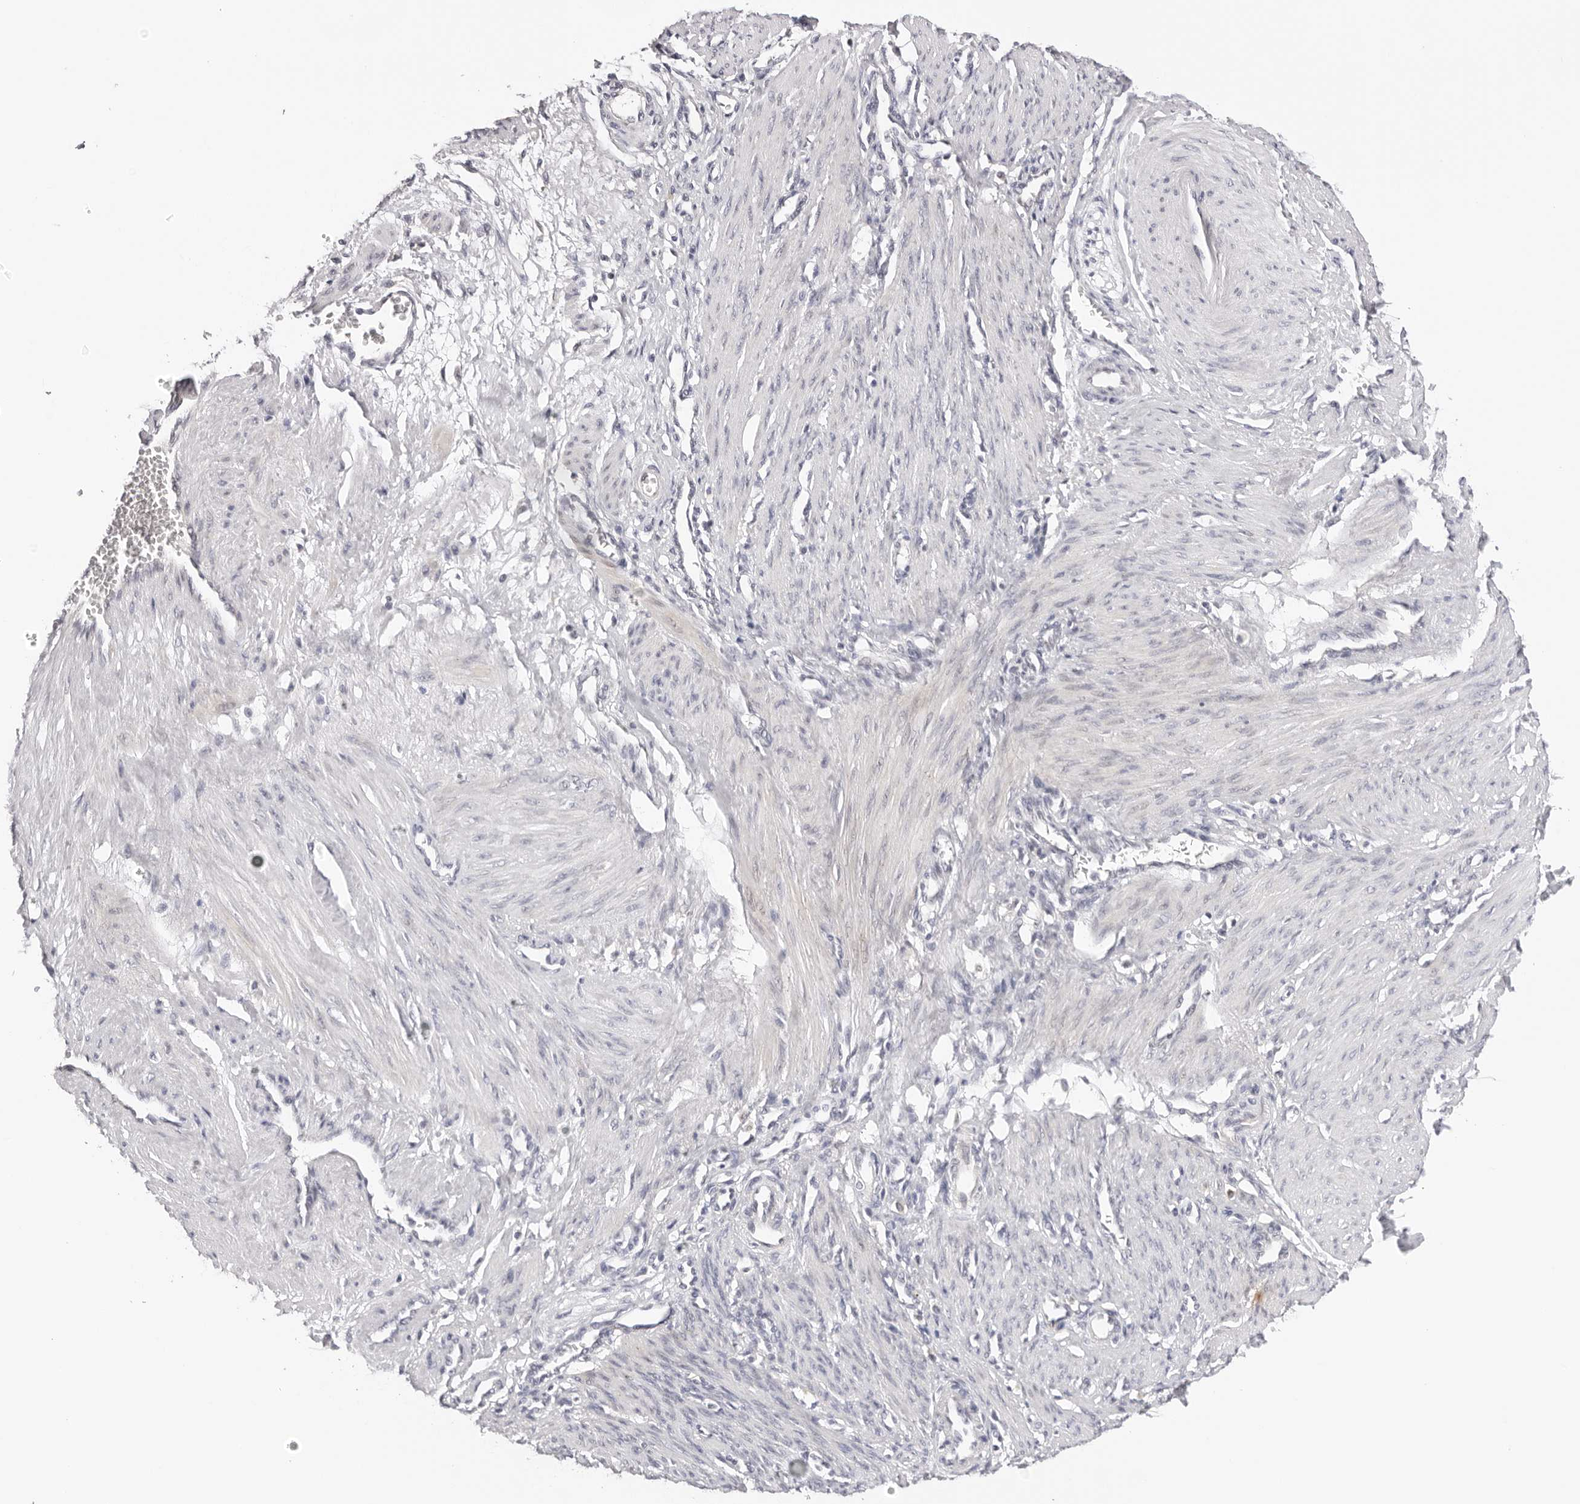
{"staining": {"intensity": "negative", "quantity": "none", "location": "none"}, "tissue": "smooth muscle", "cell_type": "Smooth muscle cells", "image_type": "normal", "snomed": [{"axis": "morphology", "description": "Normal tissue, NOS"}, {"axis": "topography", "description": "Endometrium"}], "caption": "Immunohistochemistry (IHC) histopathology image of unremarkable human smooth muscle stained for a protein (brown), which displays no expression in smooth muscle cells.", "gene": "IL17RA", "patient": {"sex": "female", "age": 33}}